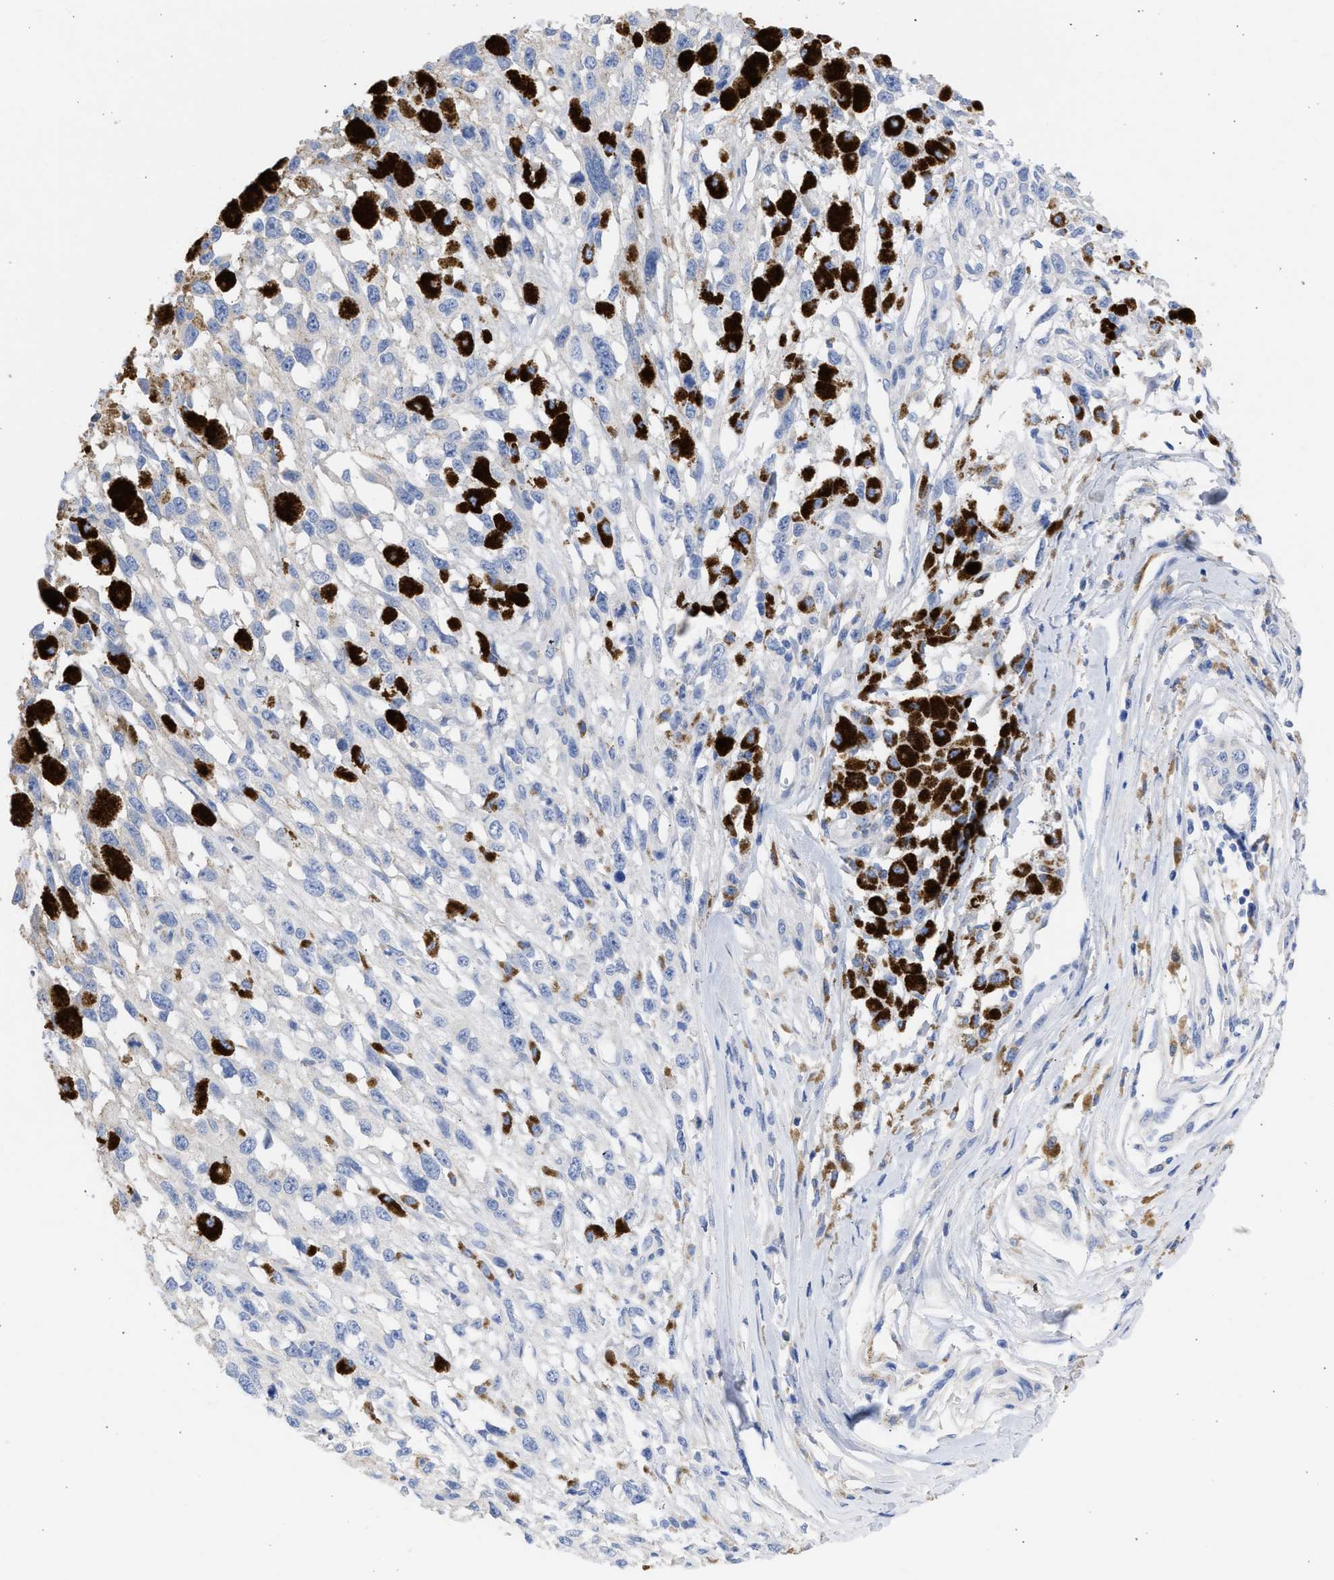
{"staining": {"intensity": "negative", "quantity": "none", "location": "none"}, "tissue": "melanoma", "cell_type": "Tumor cells", "image_type": "cancer", "snomed": [{"axis": "morphology", "description": "Malignant melanoma, Metastatic site"}, {"axis": "topography", "description": "Lymph node"}], "caption": "Tumor cells show no significant protein staining in malignant melanoma (metastatic site).", "gene": "RSPH1", "patient": {"sex": "male", "age": 59}}